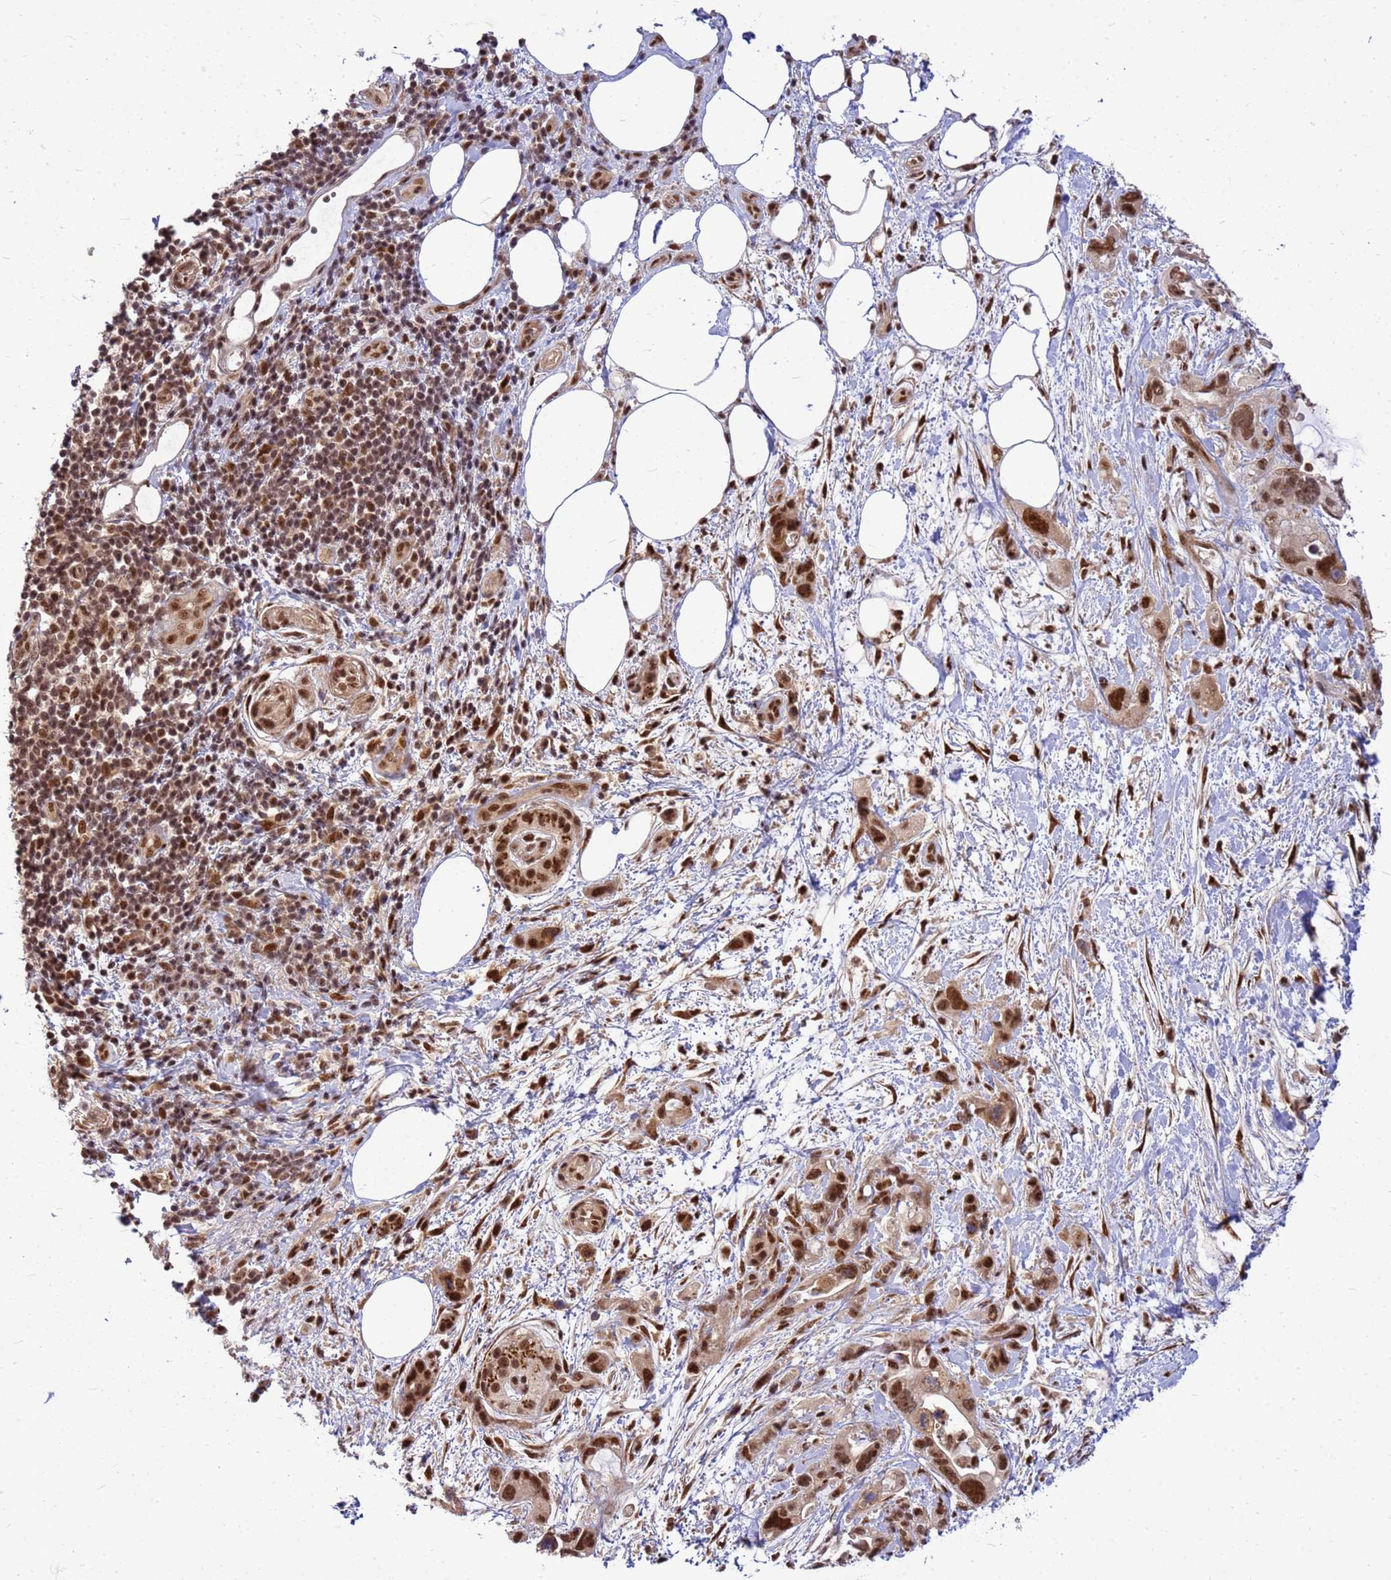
{"staining": {"intensity": "strong", "quantity": ">75%", "location": "cytoplasmic/membranous,nuclear"}, "tissue": "pancreatic cancer", "cell_type": "Tumor cells", "image_type": "cancer", "snomed": [{"axis": "morphology", "description": "Adenocarcinoma, NOS"}, {"axis": "topography", "description": "Pancreas"}], "caption": "A micrograph showing strong cytoplasmic/membranous and nuclear staining in about >75% of tumor cells in adenocarcinoma (pancreatic), as visualized by brown immunohistochemical staining.", "gene": "NCBP2", "patient": {"sex": "female", "age": 61}}